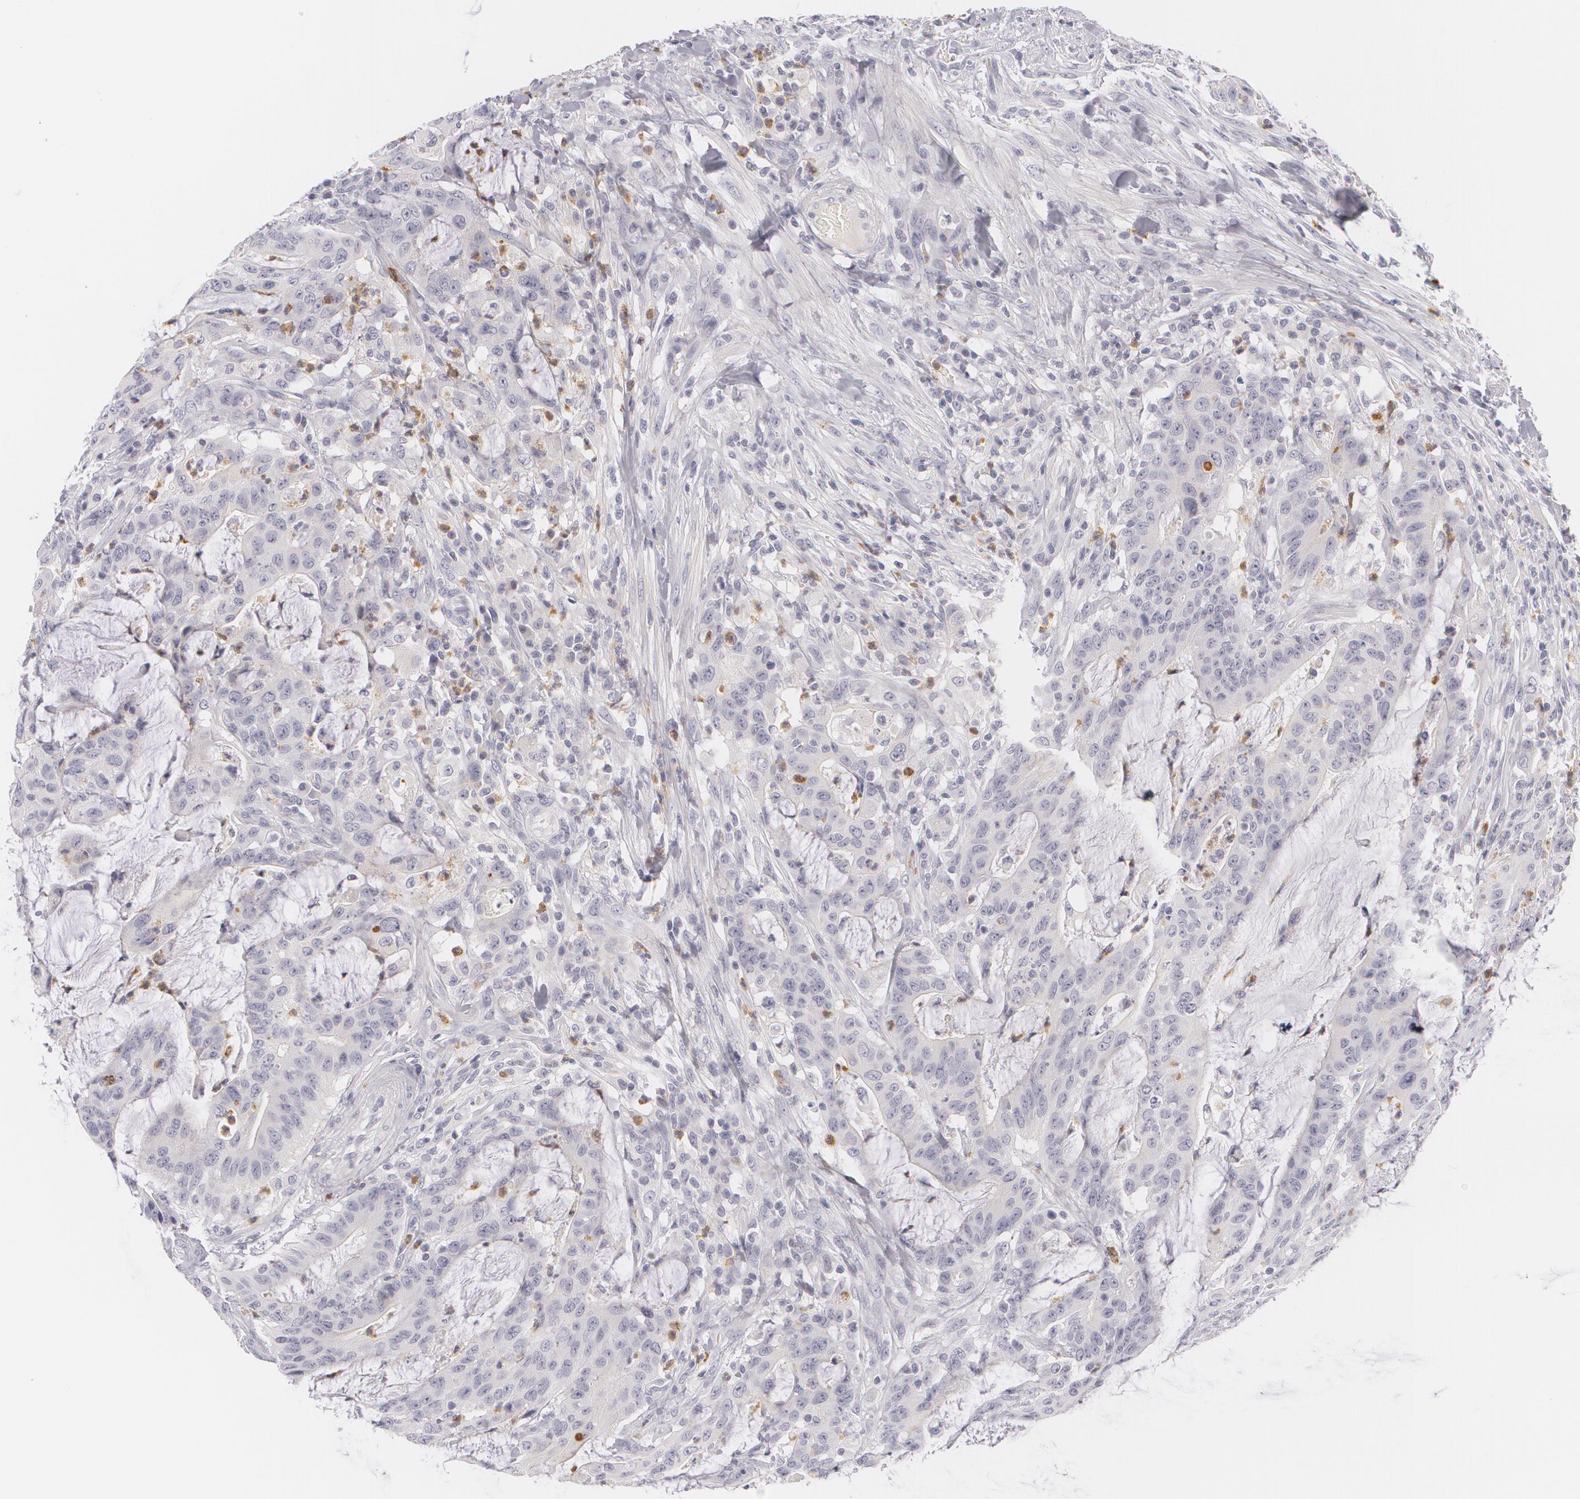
{"staining": {"intensity": "negative", "quantity": "none", "location": "none"}, "tissue": "colorectal cancer", "cell_type": "Tumor cells", "image_type": "cancer", "snomed": [{"axis": "morphology", "description": "Adenocarcinoma, NOS"}, {"axis": "topography", "description": "Colon"}], "caption": "Image shows no protein expression in tumor cells of colorectal cancer tissue.", "gene": "FAM181A", "patient": {"sex": "male", "age": 54}}